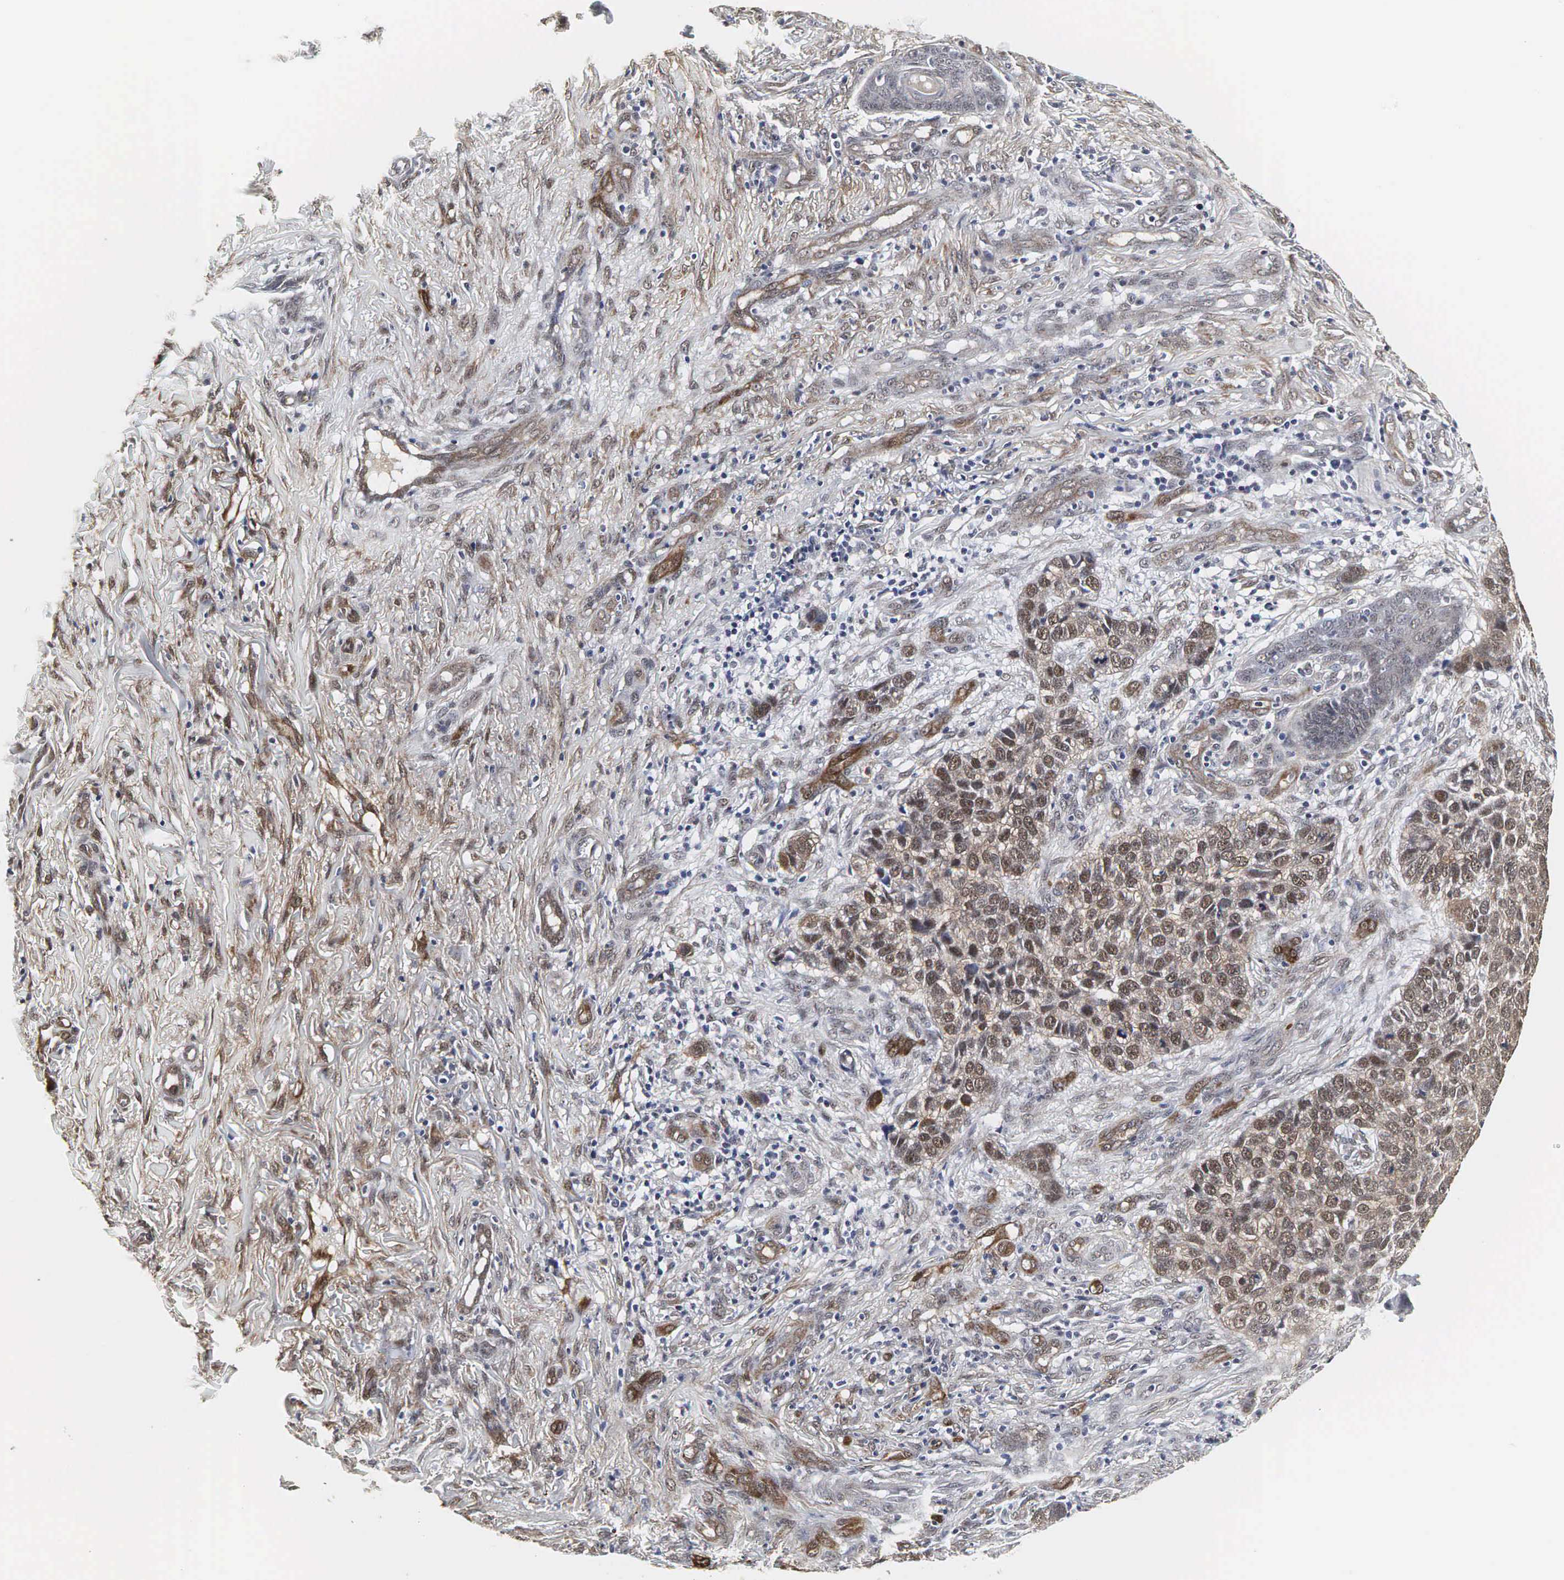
{"staining": {"intensity": "moderate", "quantity": ">75%", "location": "cytoplasmic/membranous"}, "tissue": "skin cancer", "cell_type": "Tumor cells", "image_type": "cancer", "snomed": [{"axis": "morphology", "description": "Normal tissue, NOS"}, {"axis": "morphology", "description": "Basal cell carcinoma"}, {"axis": "topography", "description": "Skin"}], "caption": "Approximately >75% of tumor cells in human skin cancer reveal moderate cytoplasmic/membranous protein staining as visualized by brown immunohistochemical staining.", "gene": "SPIN1", "patient": {"sex": "male", "age": 81}}